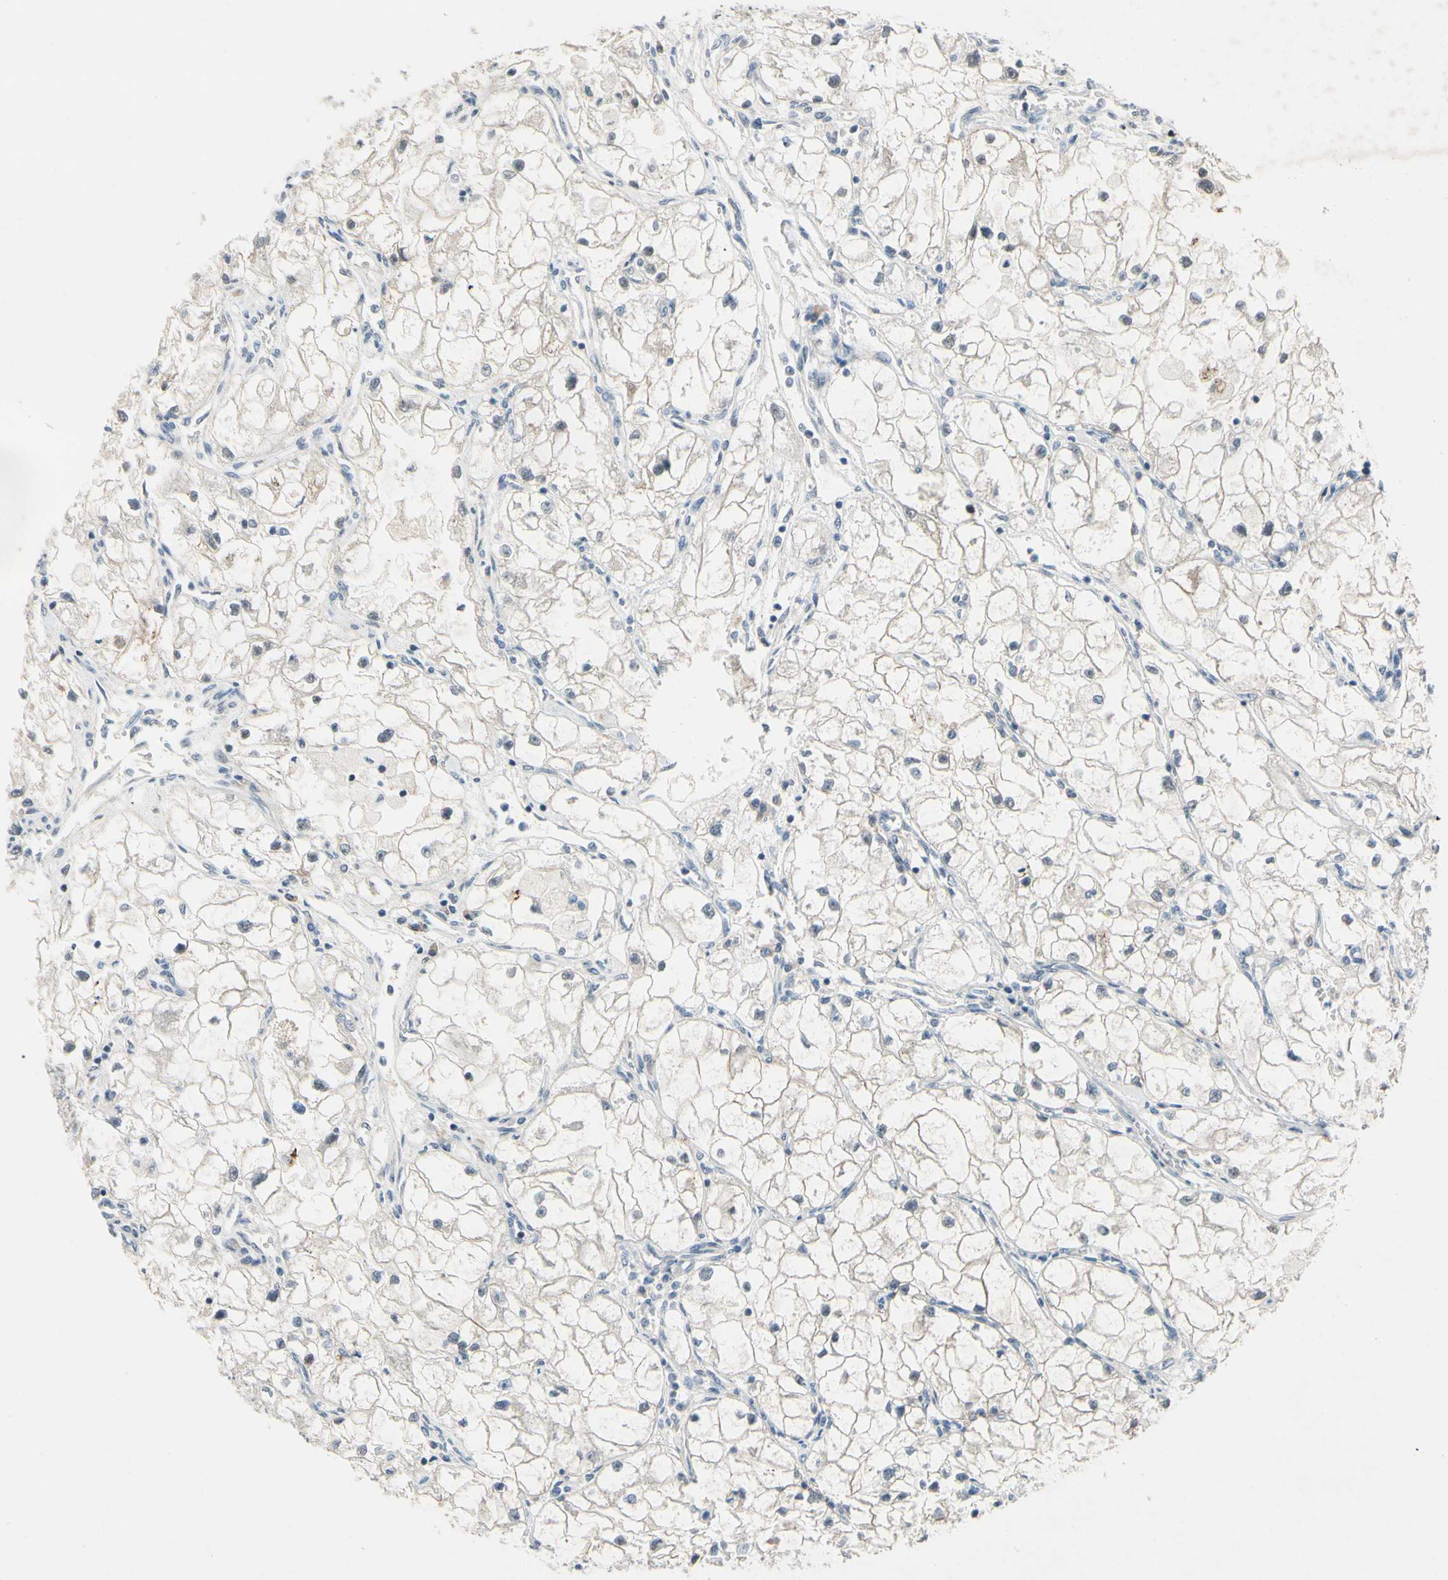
{"staining": {"intensity": "negative", "quantity": "none", "location": "none"}, "tissue": "renal cancer", "cell_type": "Tumor cells", "image_type": "cancer", "snomed": [{"axis": "morphology", "description": "Adenocarcinoma, NOS"}, {"axis": "topography", "description": "Kidney"}], "caption": "A high-resolution histopathology image shows immunohistochemistry (IHC) staining of renal cancer (adenocarcinoma), which exhibits no significant expression in tumor cells. Nuclei are stained in blue.", "gene": "SLC27A6", "patient": {"sex": "female", "age": 70}}